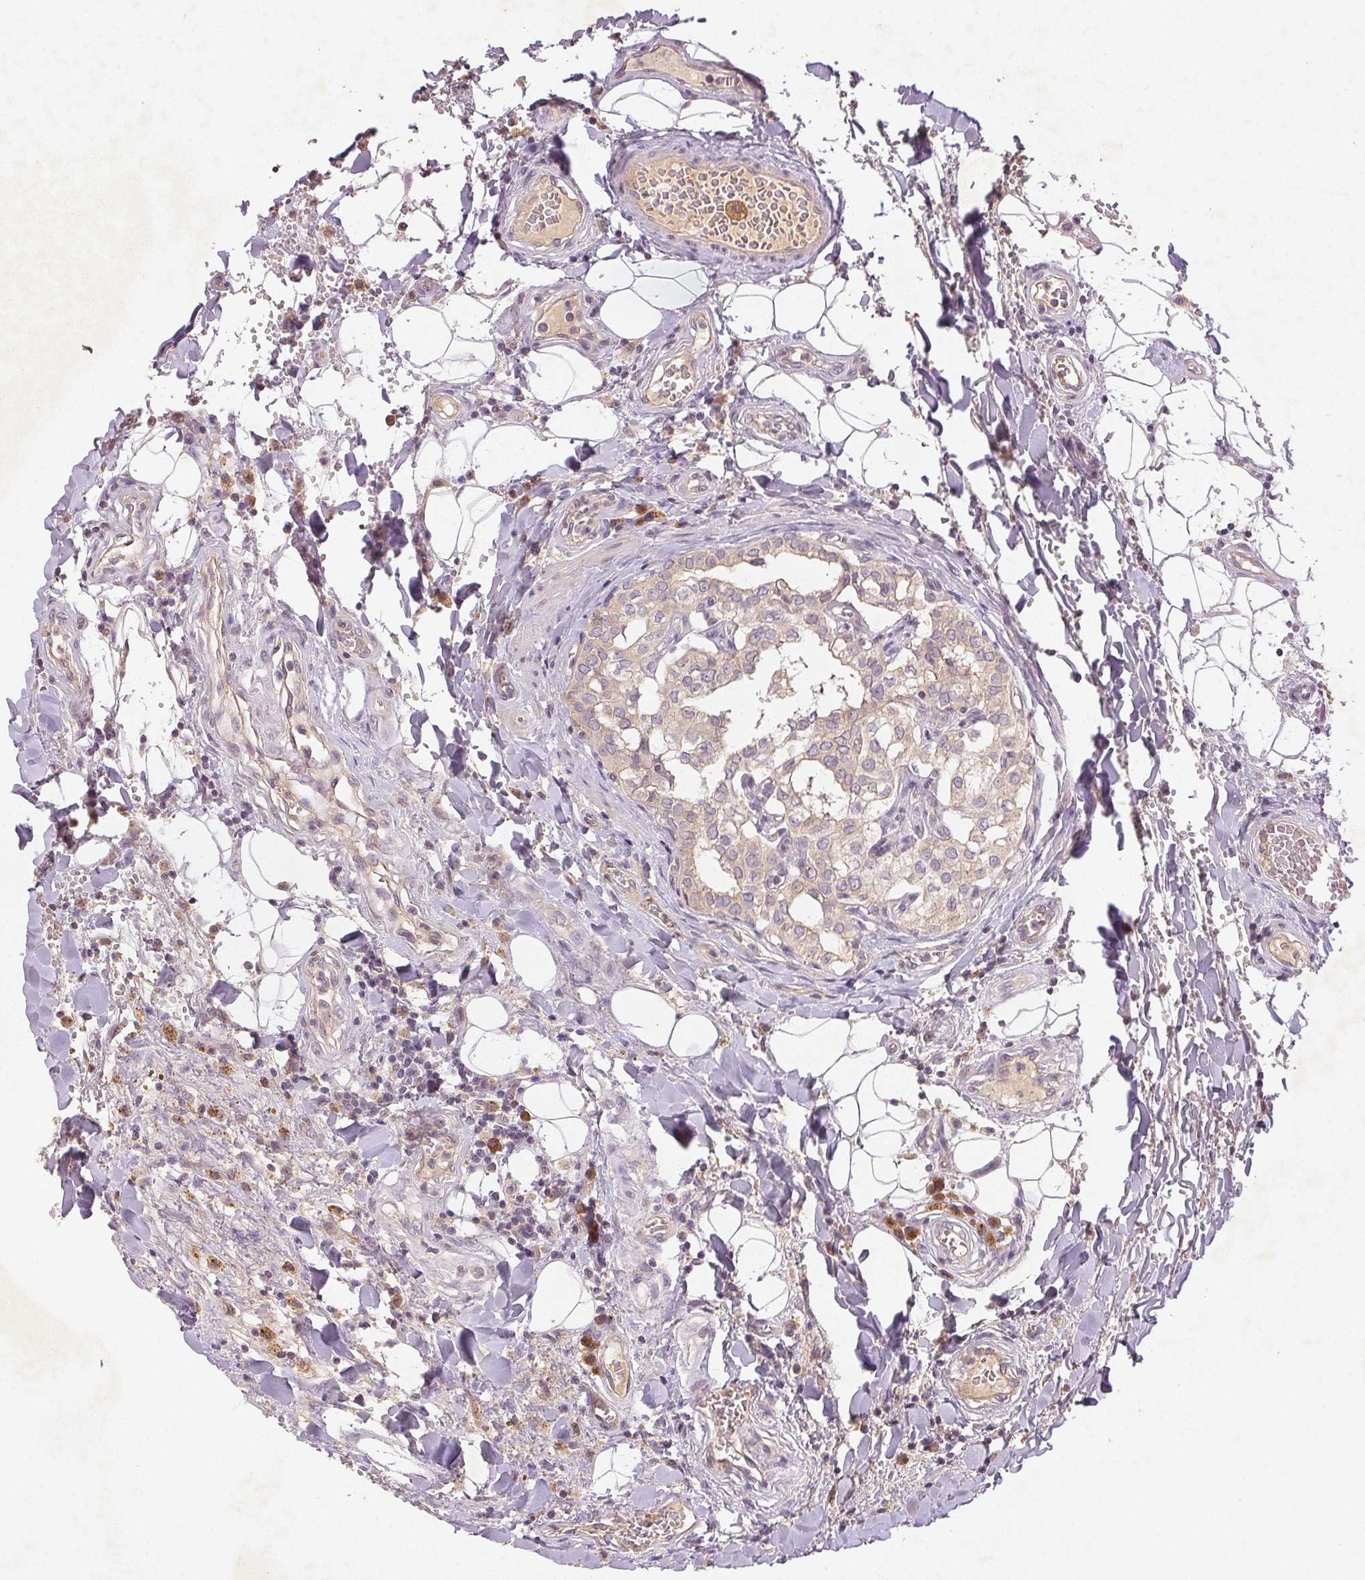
{"staining": {"intensity": "weak", "quantity": "25%-75%", "location": "cytoplasmic/membranous"}, "tissue": "thyroid cancer", "cell_type": "Tumor cells", "image_type": "cancer", "snomed": [{"axis": "morphology", "description": "Papillary adenocarcinoma, NOS"}, {"axis": "topography", "description": "Thyroid gland"}], "caption": "Thyroid cancer was stained to show a protein in brown. There is low levels of weak cytoplasmic/membranous expression in approximately 25%-75% of tumor cells. (DAB IHC with brightfield microscopy, high magnification).", "gene": "YIF1B", "patient": {"sex": "male", "age": 20}}